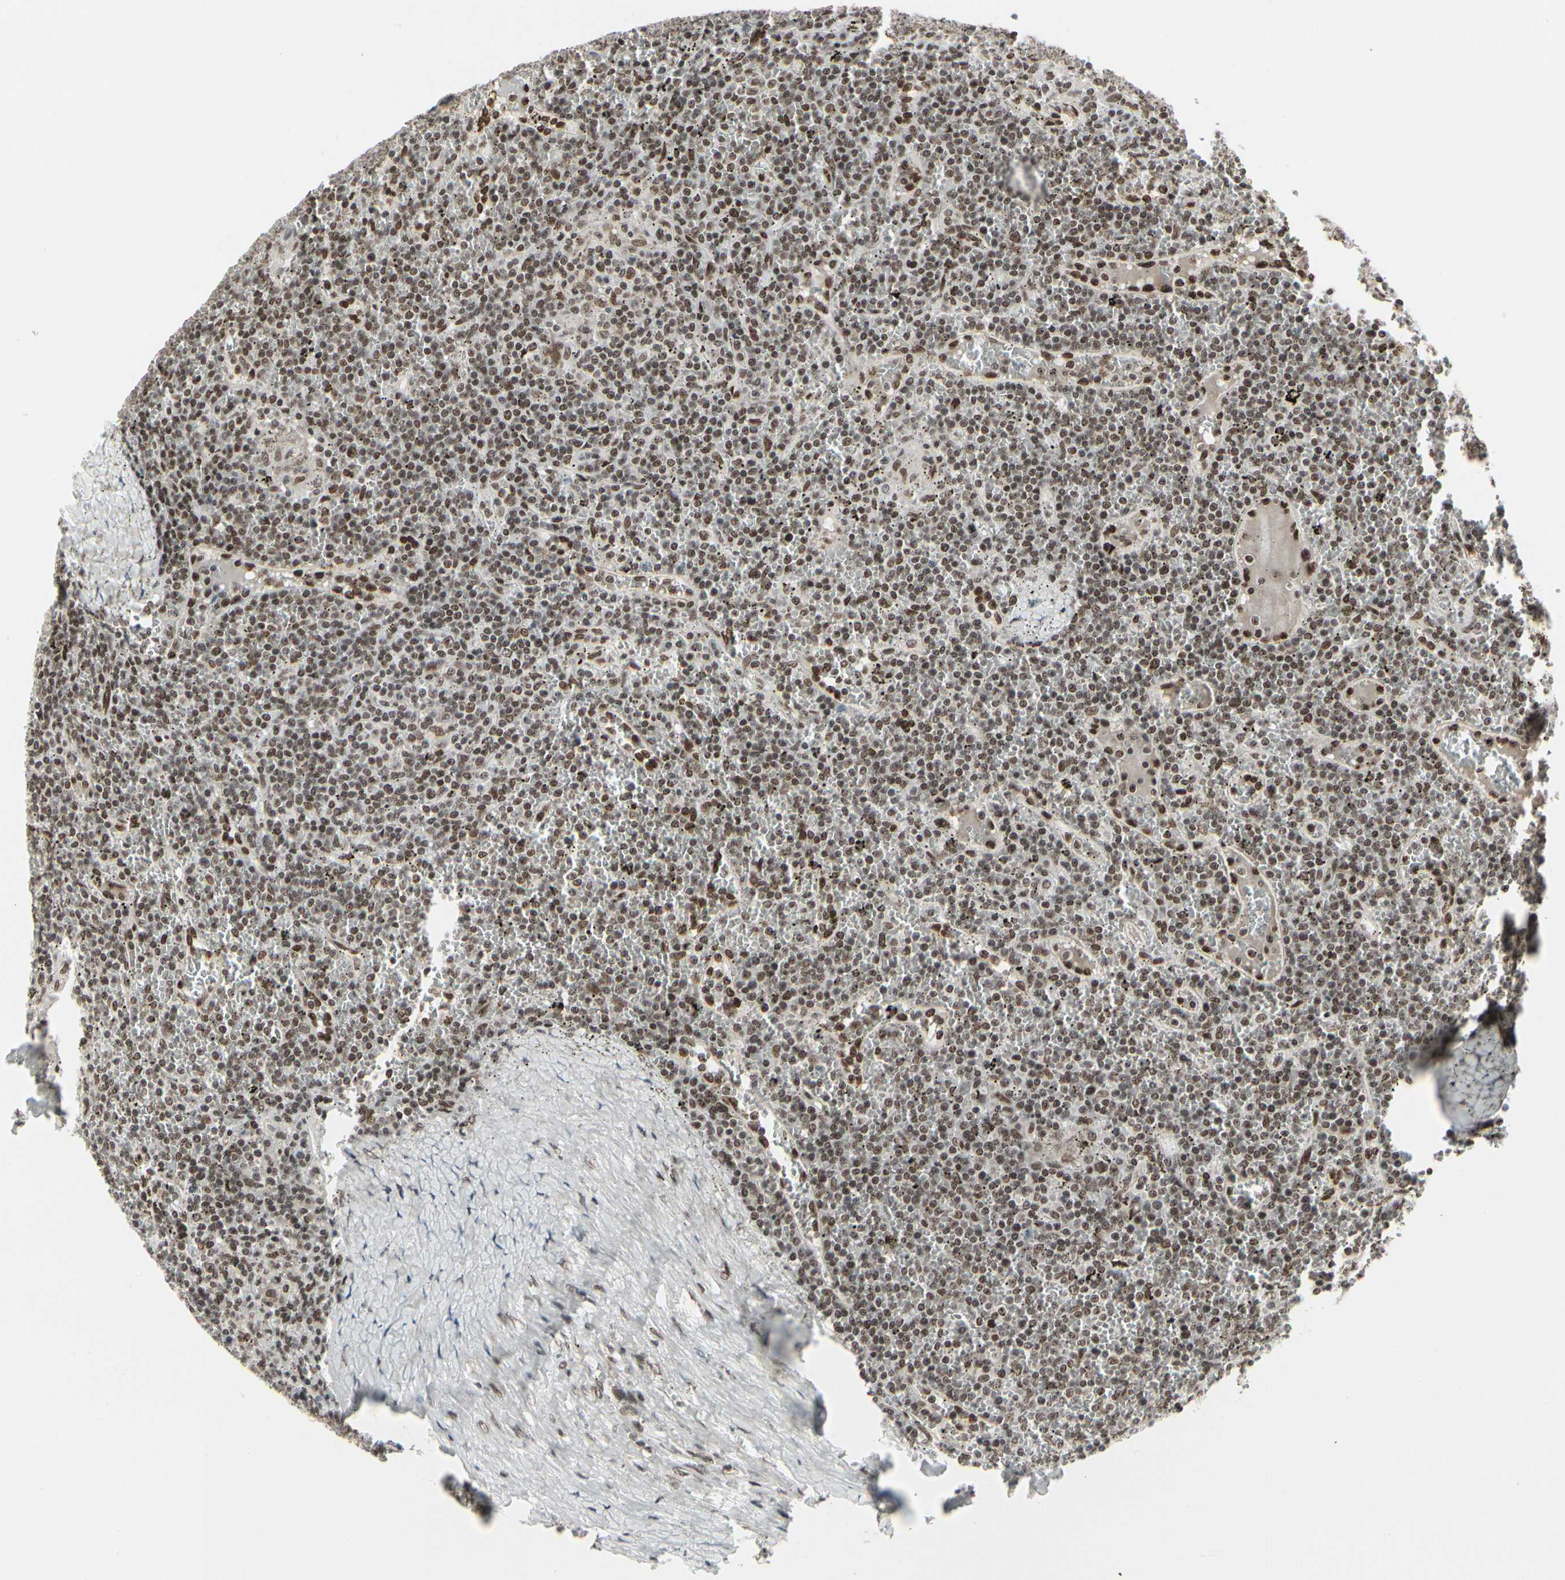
{"staining": {"intensity": "moderate", "quantity": ">75%", "location": "nuclear"}, "tissue": "lymphoma", "cell_type": "Tumor cells", "image_type": "cancer", "snomed": [{"axis": "morphology", "description": "Malignant lymphoma, non-Hodgkin's type, Low grade"}, {"axis": "topography", "description": "Spleen"}], "caption": "An IHC photomicrograph of neoplastic tissue is shown. Protein staining in brown highlights moderate nuclear positivity in low-grade malignant lymphoma, non-Hodgkin's type within tumor cells.", "gene": "HMG20A", "patient": {"sex": "female", "age": 19}}